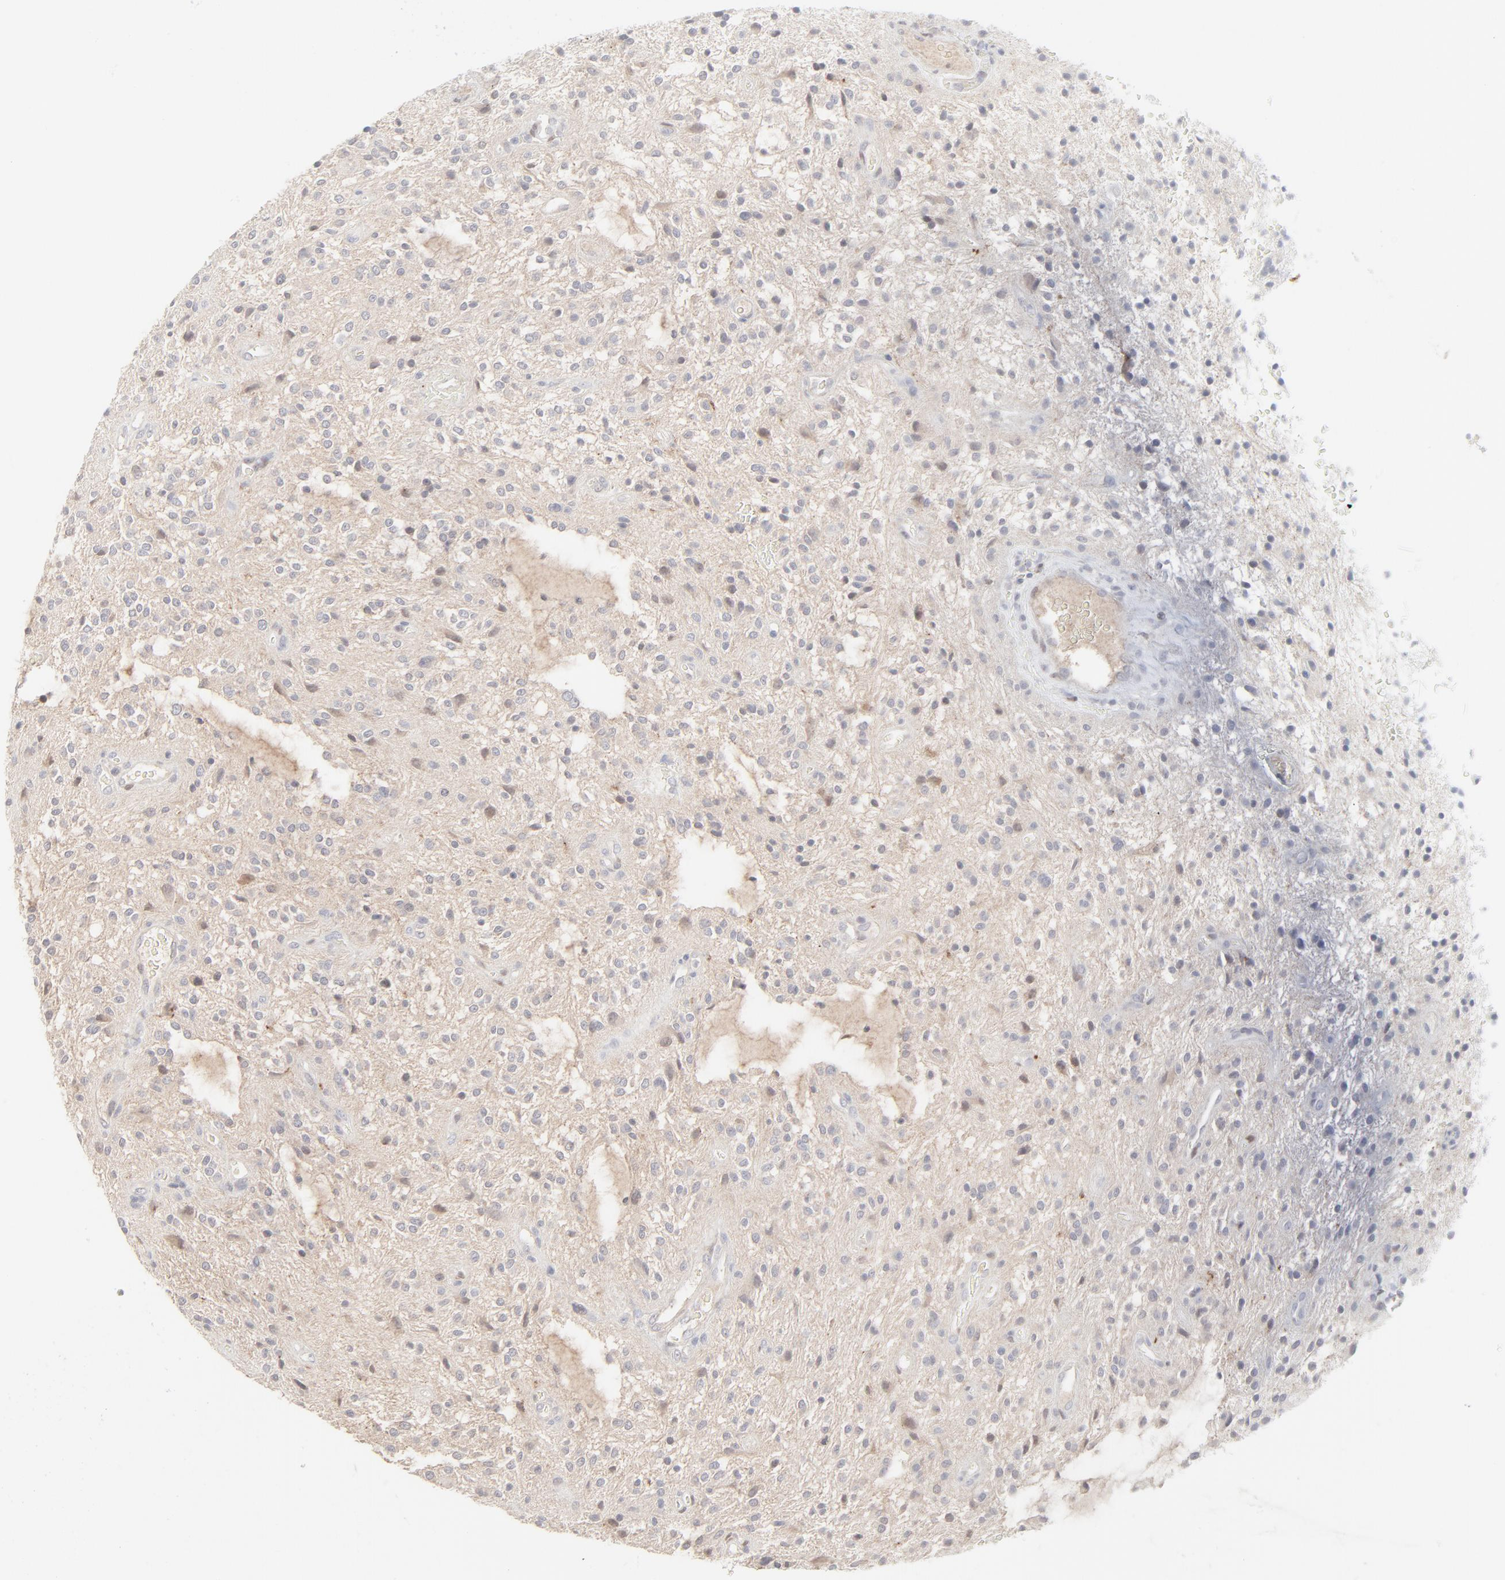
{"staining": {"intensity": "weak", "quantity": "<25%", "location": "nuclear"}, "tissue": "glioma", "cell_type": "Tumor cells", "image_type": "cancer", "snomed": [{"axis": "morphology", "description": "Glioma, malignant, NOS"}, {"axis": "topography", "description": "Cerebellum"}], "caption": "Tumor cells are negative for protein expression in human glioma.", "gene": "LGALS2", "patient": {"sex": "female", "age": 10}}